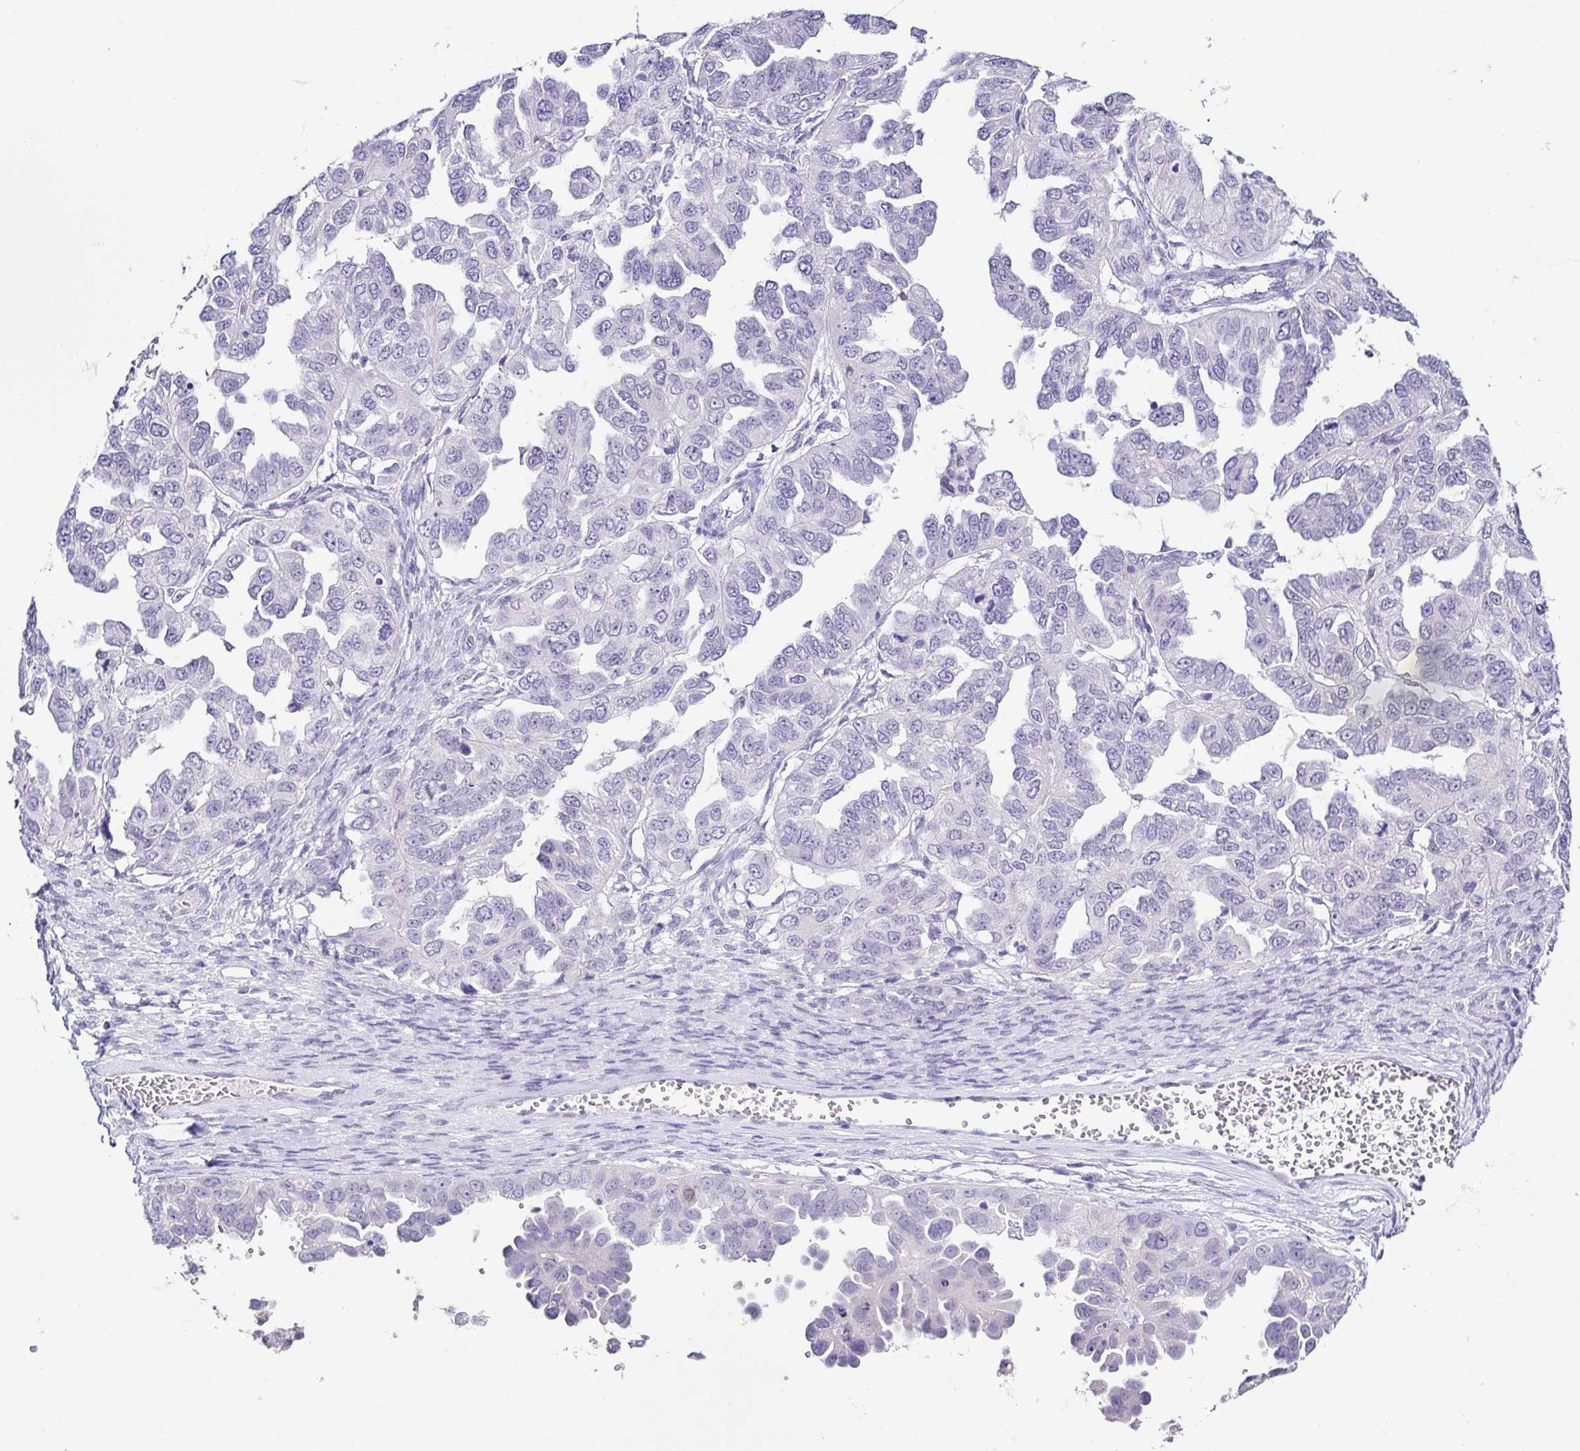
{"staining": {"intensity": "negative", "quantity": "none", "location": "none"}, "tissue": "ovarian cancer", "cell_type": "Tumor cells", "image_type": "cancer", "snomed": [{"axis": "morphology", "description": "Cystadenocarcinoma, serous, NOS"}, {"axis": "topography", "description": "Ovary"}], "caption": "Human ovarian cancer stained for a protein using immunohistochemistry demonstrates no expression in tumor cells.", "gene": "TP73", "patient": {"sex": "female", "age": 53}}